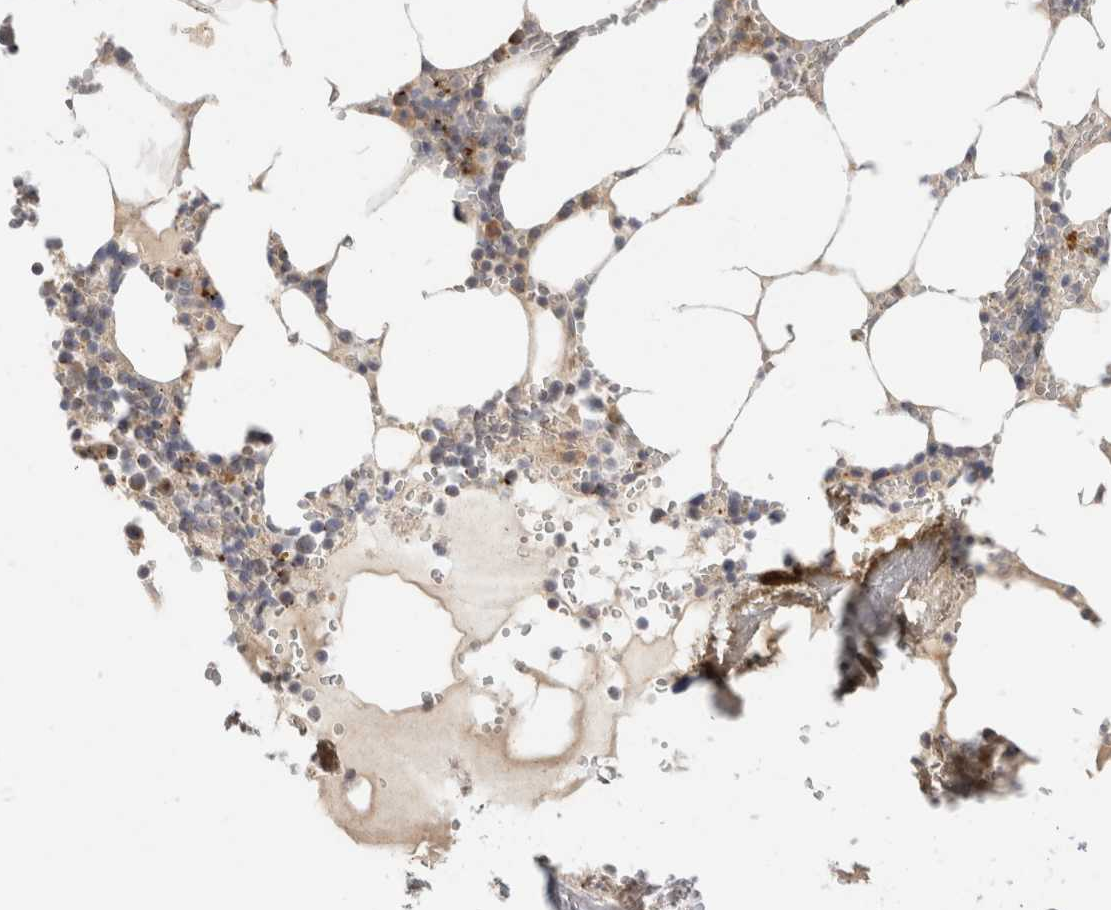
{"staining": {"intensity": "moderate", "quantity": "<25%", "location": "cytoplasmic/membranous"}, "tissue": "bone marrow", "cell_type": "Hematopoietic cells", "image_type": "normal", "snomed": [{"axis": "morphology", "description": "Normal tissue, NOS"}, {"axis": "topography", "description": "Bone marrow"}], "caption": "A photomicrograph of bone marrow stained for a protein reveals moderate cytoplasmic/membranous brown staining in hematopoietic cells.", "gene": "CHRM4", "patient": {"sex": "male", "age": 70}}